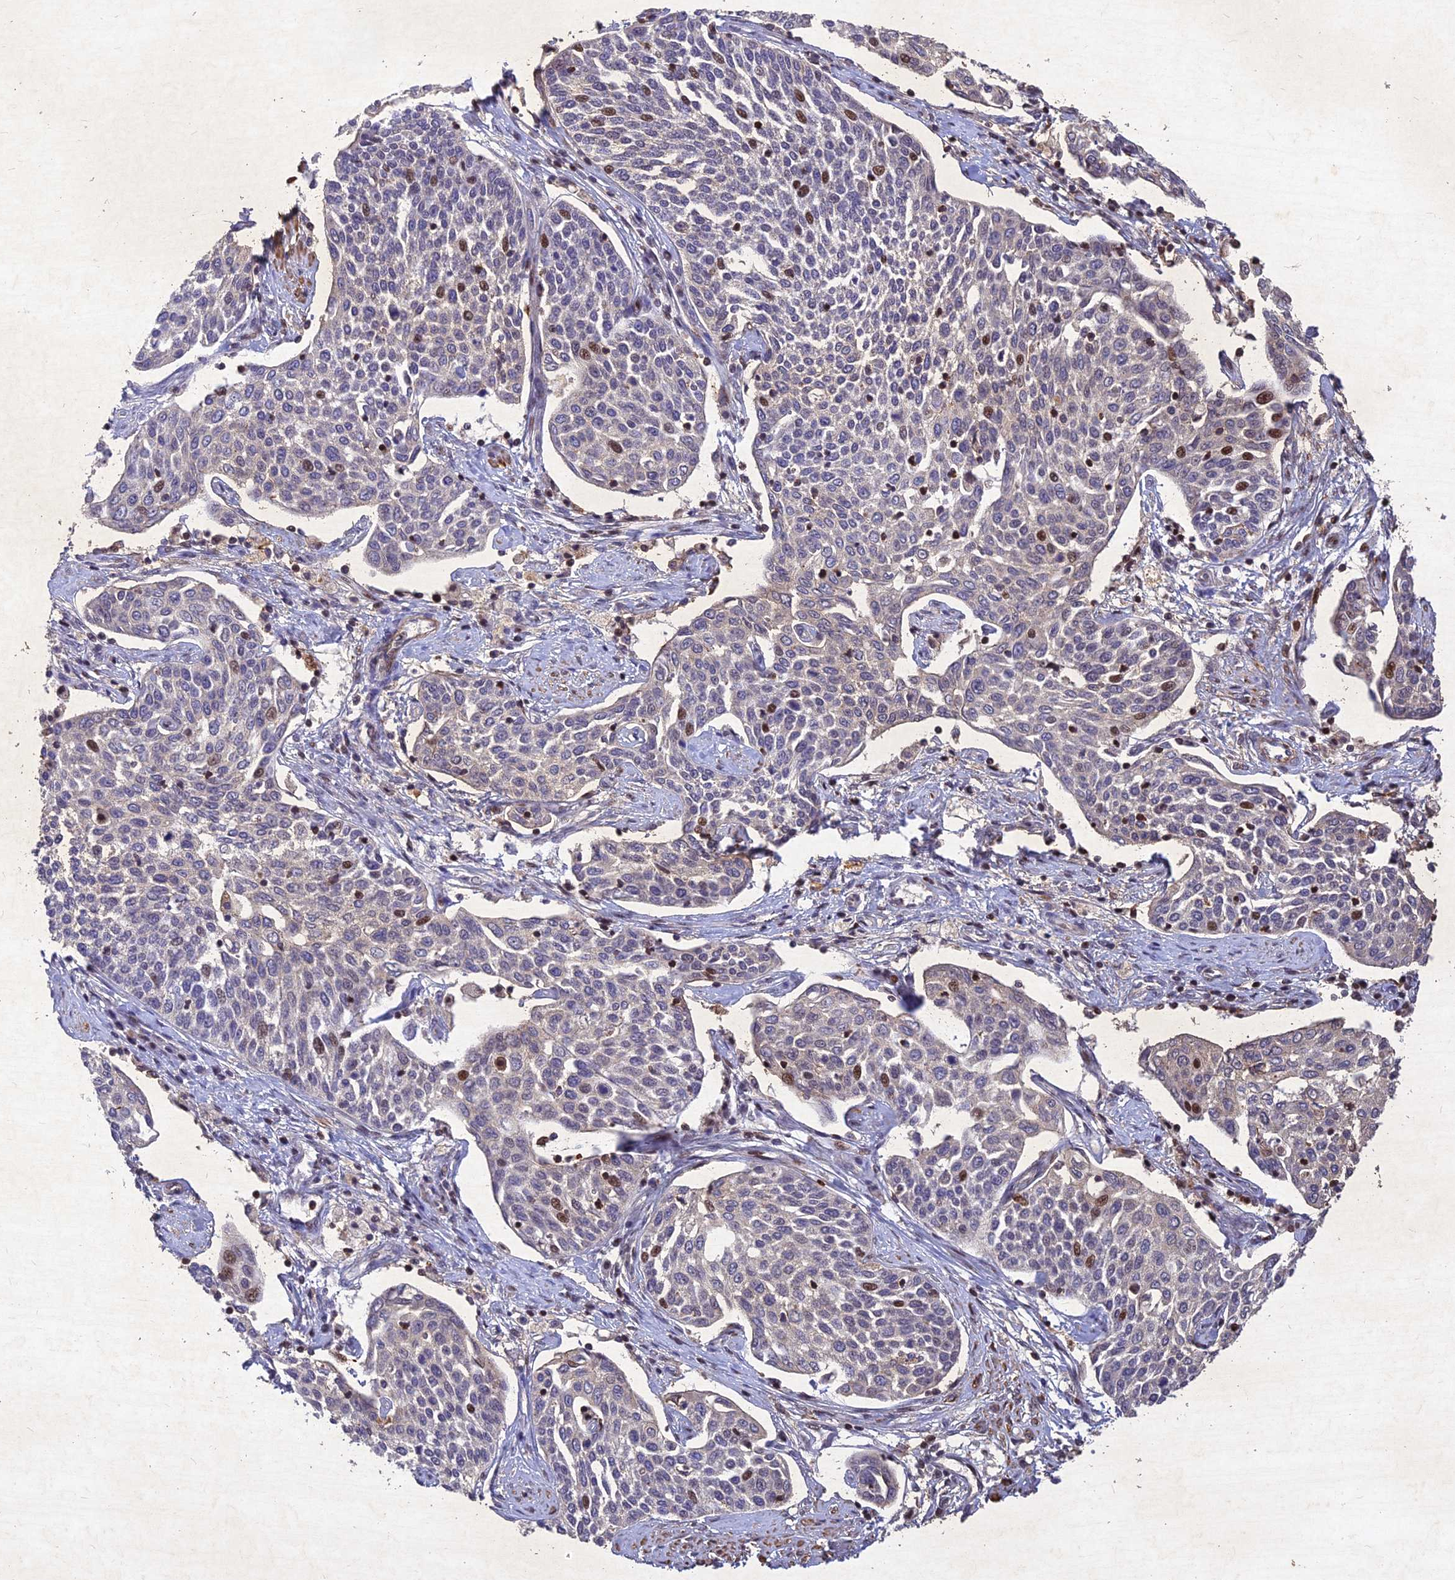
{"staining": {"intensity": "moderate", "quantity": "<25%", "location": "nuclear"}, "tissue": "cervical cancer", "cell_type": "Tumor cells", "image_type": "cancer", "snomed": [{"axis": "morphology", "description": "Squamous cell carcinoma, NOS"}, {"axis": "topography", "description": "Cervix"}], "caption": "Human cervical cancer stained with a protein marker demonstrates moderate staining in tumor cells.", "gene": "RELCH", "patient": {"sex": "female", "age": 34}}